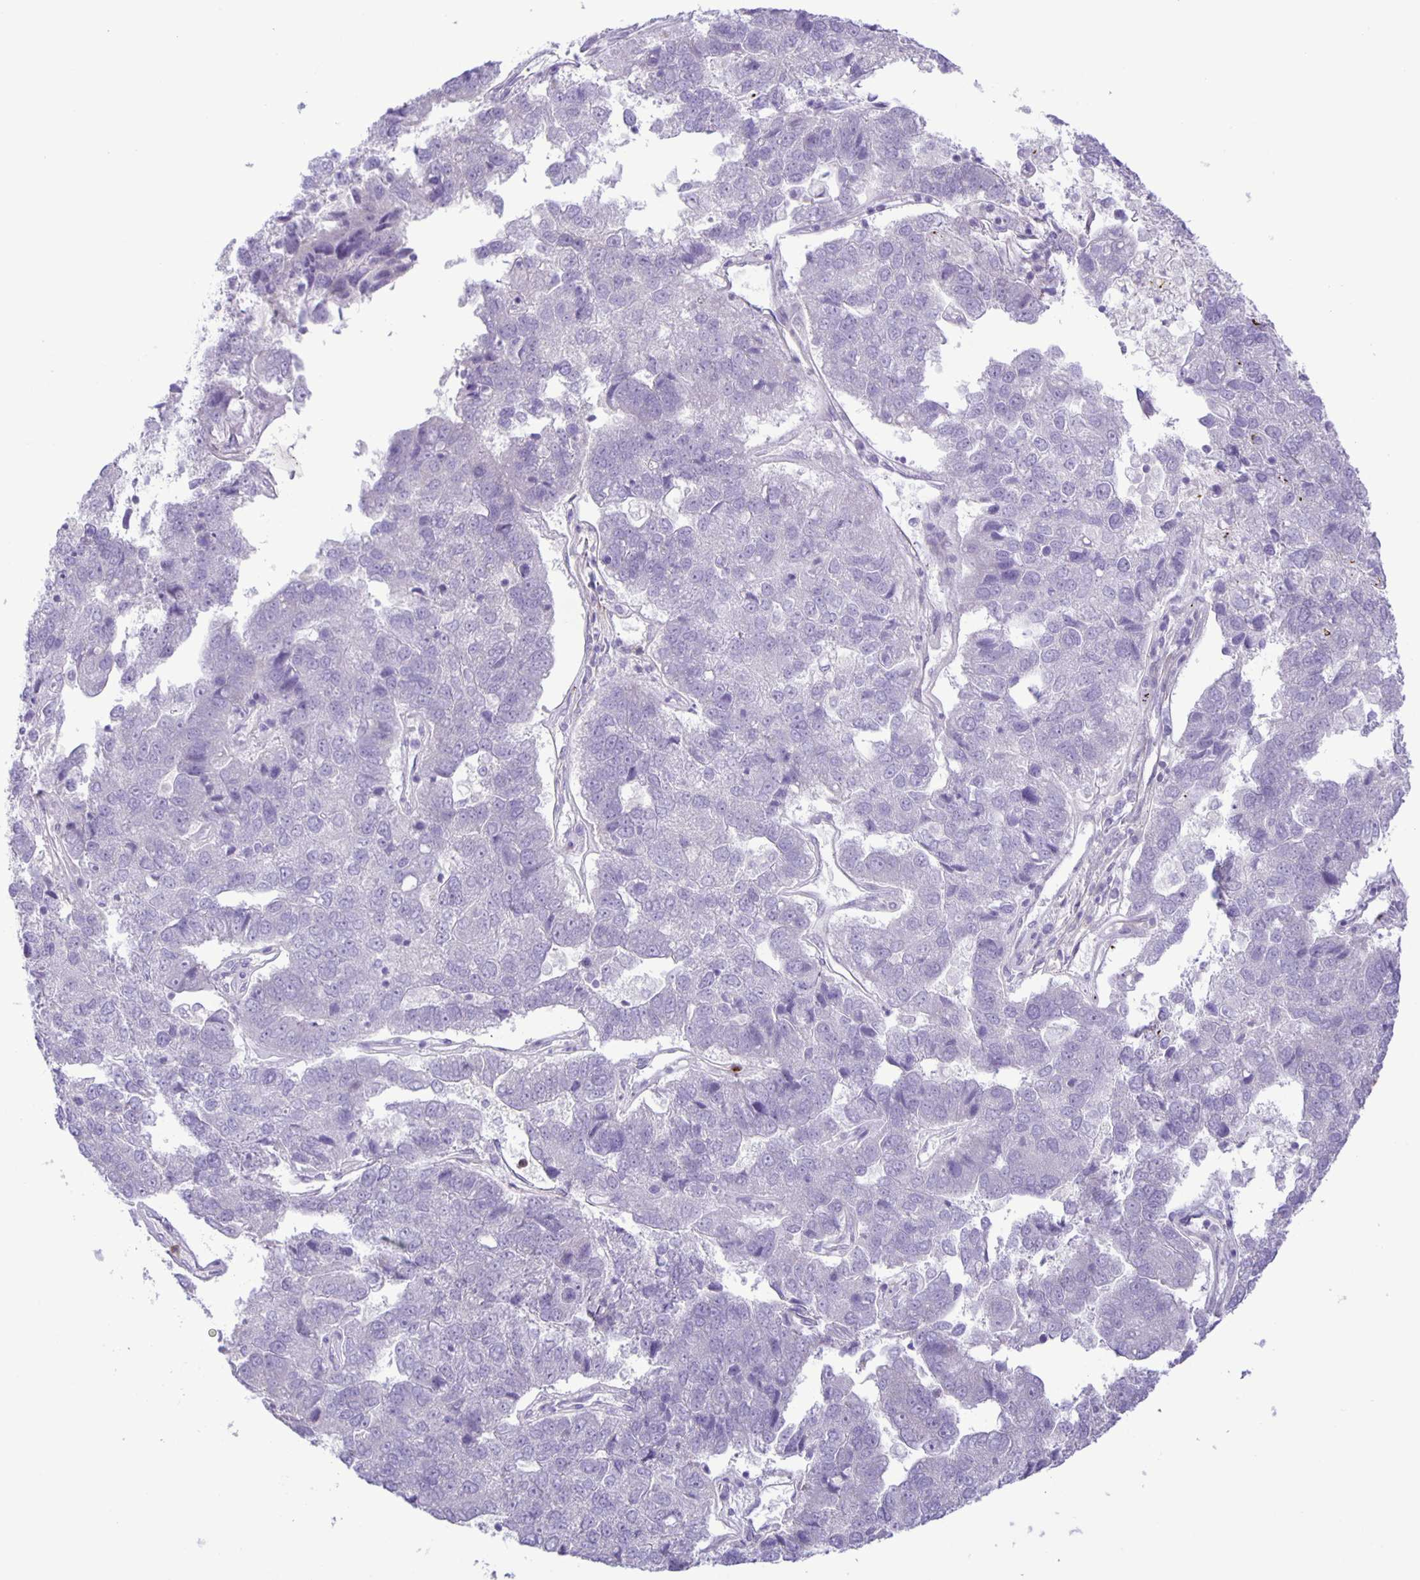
{"staining": {"intensity": "negative", "quantity": "none", "location": "none"}, "tissue": "pancreatic cancer", "cell_type": "Tumor cells", "image_type": "cancer", "snomed": [{"axis": "morphology", "description": "Adenocarcinoma, NOS"}, {"axis": "topography", "description": "Pancreas"}], "caption": "Human adenocarcinoma (pancreatic) stained for a protein using immunohistochemistry (IHC) exhibits no expression in tumor cells.", "gene": "ADCK1", "patient": {"sex": "female", "age": 61}}